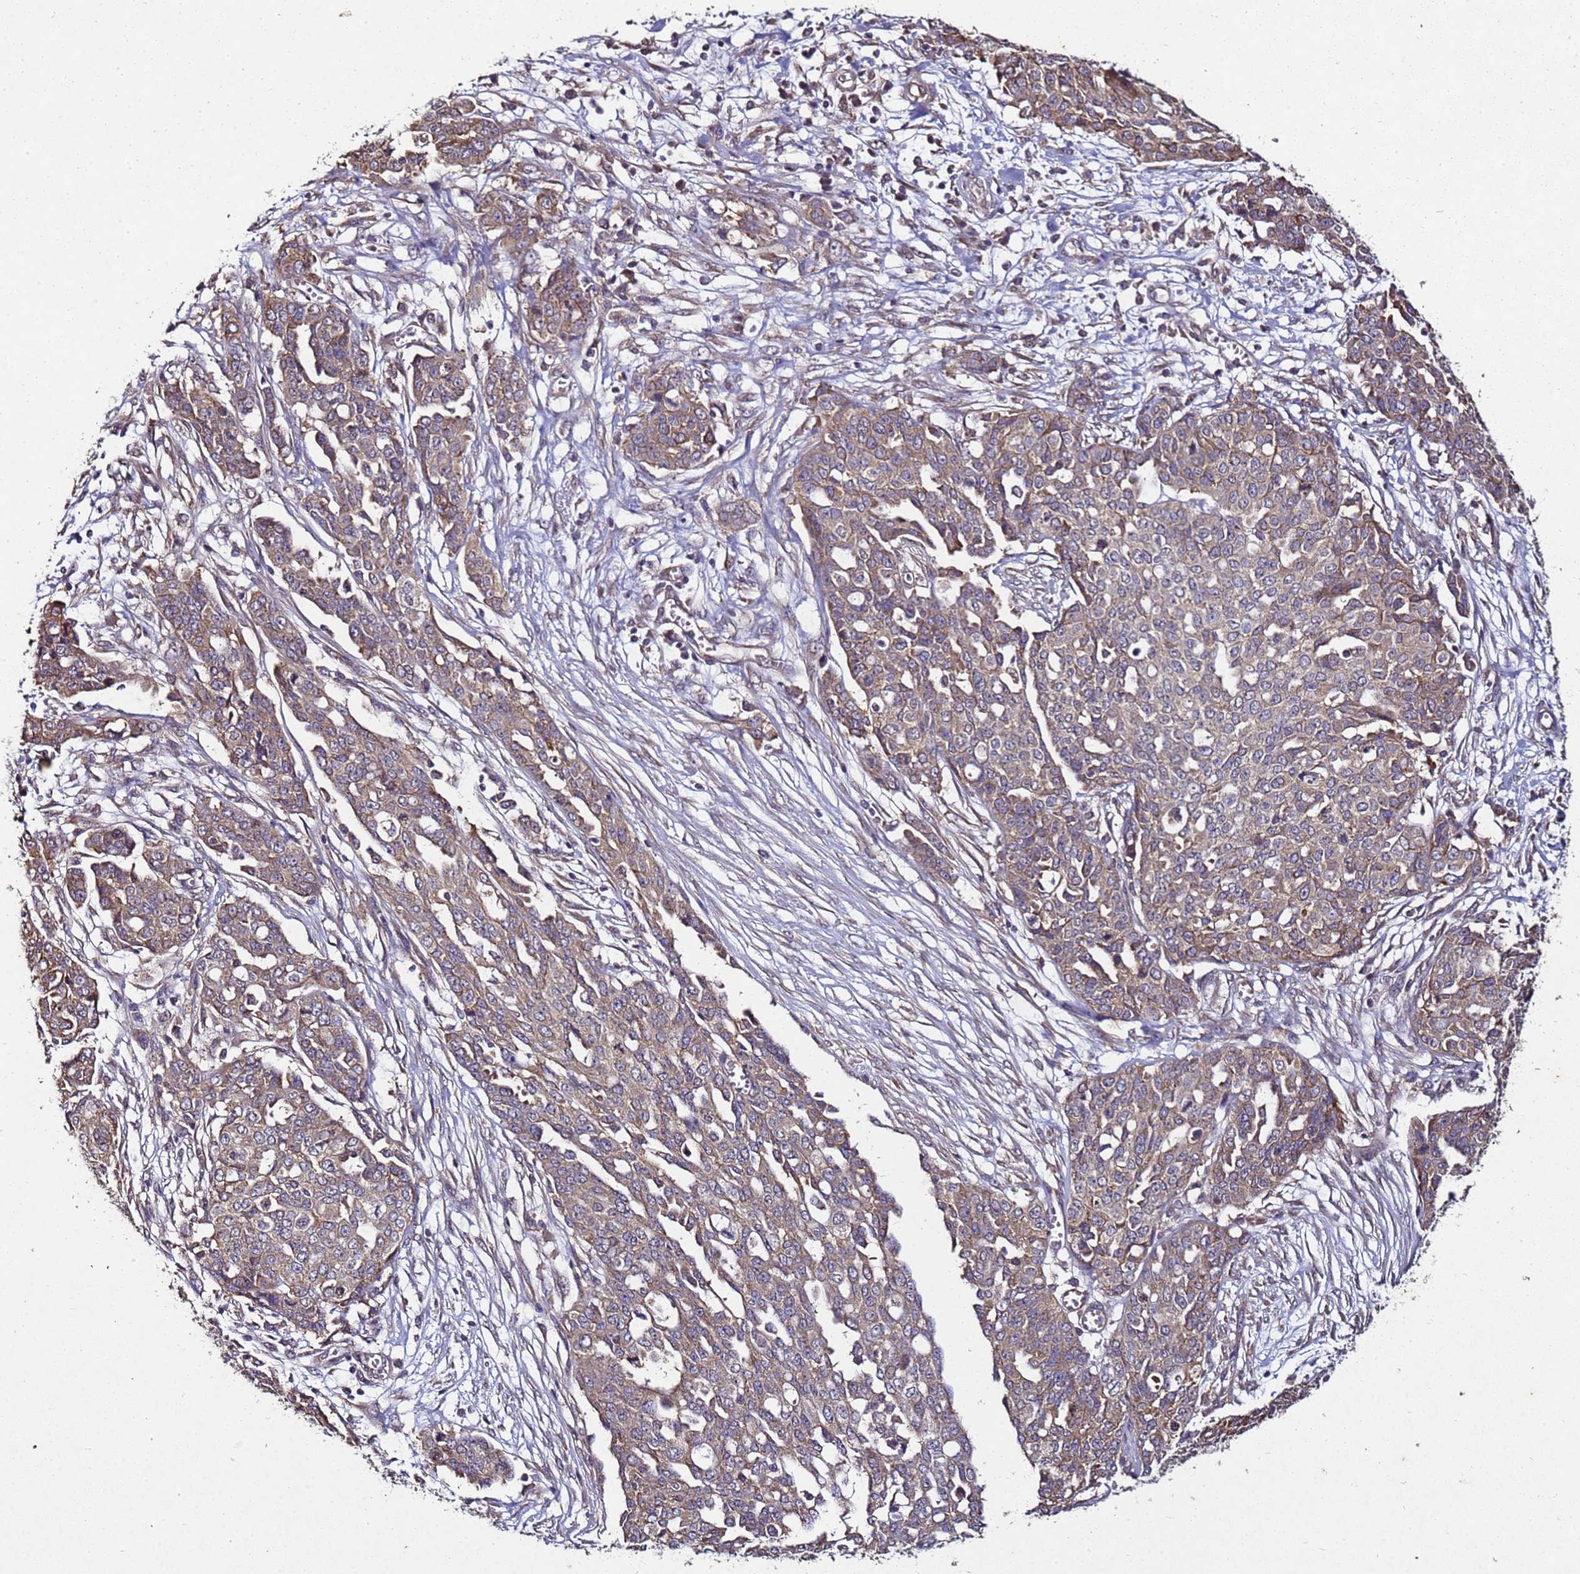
{"staining": {"intensity": "moderate", "quantity": ">75%", "location": "cytoplasmic/membranous"}, "tissue": "ovarian cancer", "cell_type": "Tumor cells", "image_type": "cancer", "snomed": [{"axis": "morphology", "description": "Cystadenocarcinoma, serous, NOS"}, {"axis": "topography", "description": "Soft tissue"}, {"axis": "topography", "description": "Ovary"}], "caption": "Brown immunohistochemical staining in ovarian serous cystadenocarcinoma shows moderate cytoplasmic/membranous positivity in about >75% of tumor cells. The protein is shown in brown color, while the nuclei are stained blue.", "gene": "ANKRD17", "patient": {"sex": "female", "age": 57}}